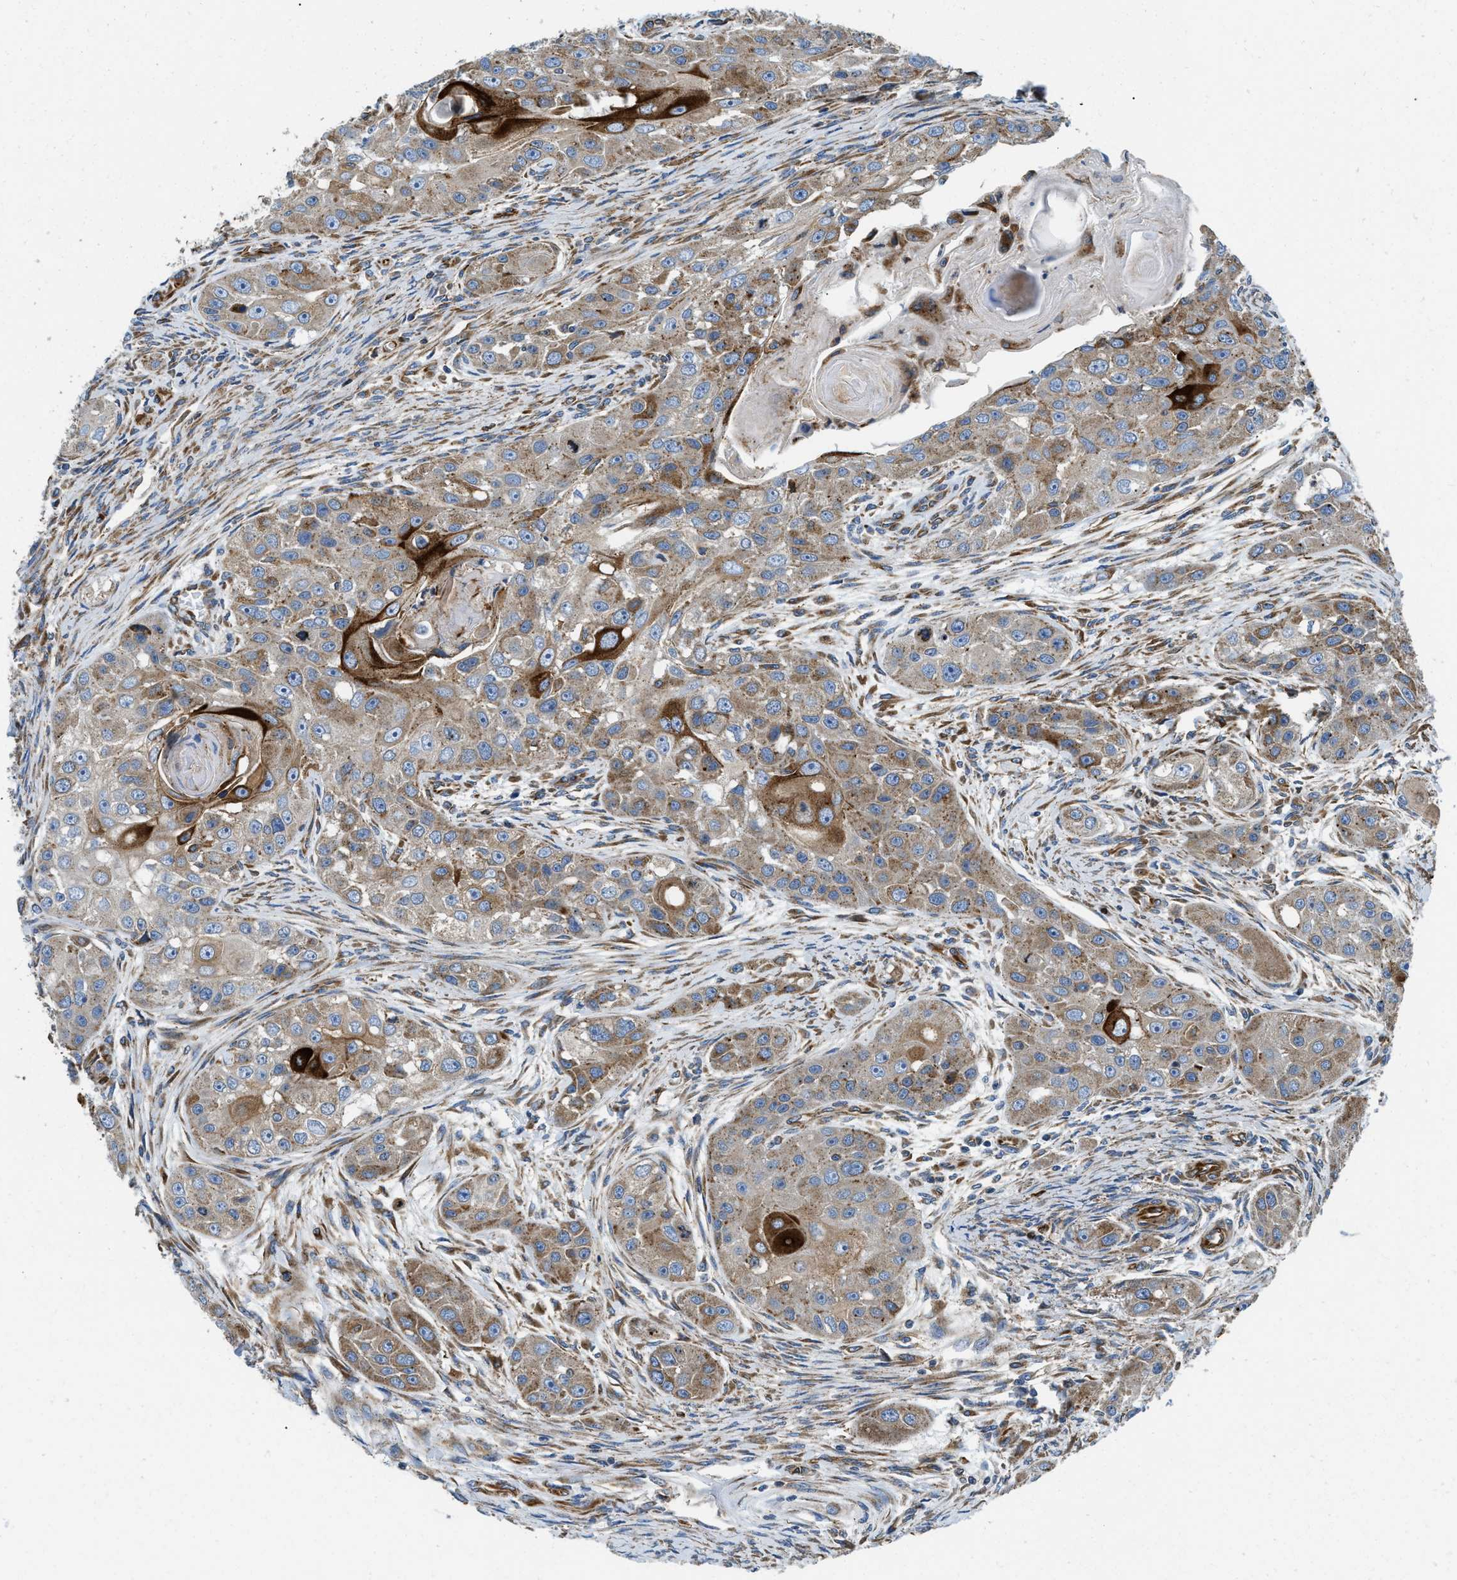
{"staining": {"intensity": "strong", "quantity": "<25%", "location": "cytoplasmic/membranous"}, "tissue": "head and neck cancer", "cell_type": "Tumor cells", "image_type": "cancer", "snomed": [{"axis": "morphology", "description": "Normal tissue, NOS"}, {"axis": "morphology", "description": "Squamous cell carcinoma, NOS"}, {"axis": "topography", "description": "Skeletal muscle"}, {"axis": "topography", "description": "Head-Neck"}], "caption": "The micrograph displays staining of head and neck squamous cell carcinoma, revealing strong cytoplasmic/membranous protein staining (brown color) within tumor cells.", "gene": "HSD17B12", "patient": {"sex": "male", "age": 51}}